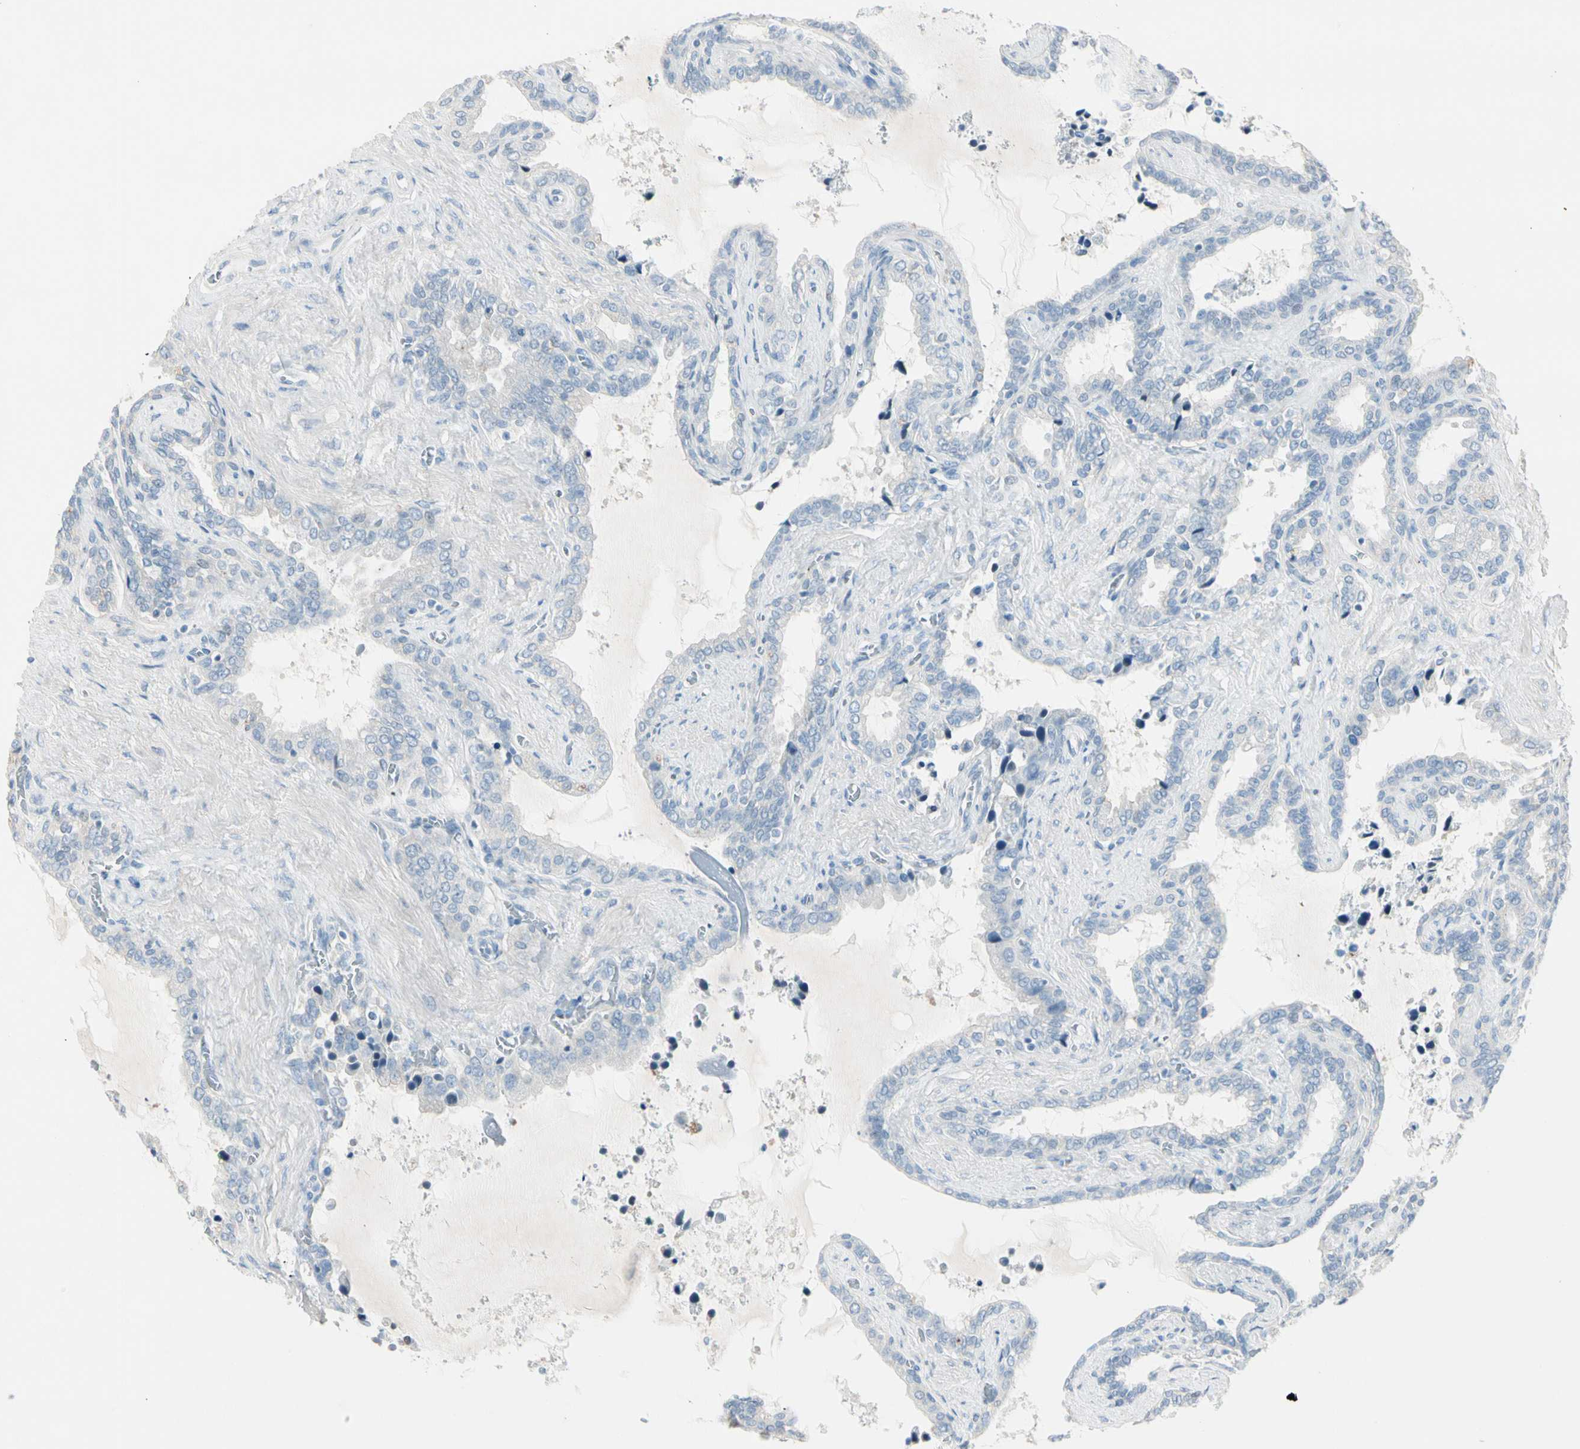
{"staining": {"intensity": "negative", "quantity": "none", "location": "none"}, "tissue": "seminal vesicle", "cell_type": "Glandular cells", "image_type": "normal", "snomed": [{"axis": "morphology", "description": "Normal tissue, NOS"}, {"axis": "topography", "description": "Seminal veicle"}], "caption": "This photomicrograph is of normal seminal vesicle stained with immunohistochemistry (IHC) to label a protein in brown with the nuclei are counter-stained blue. There is no positivity in glandular cells. Brightfield microscopy of immunohistochemistry stained with DAB (brown) and hematoxylin (blue), captured at high magnification.", "gene": "SERPIND1", "patient": {"sex": "male", "age": 46}}